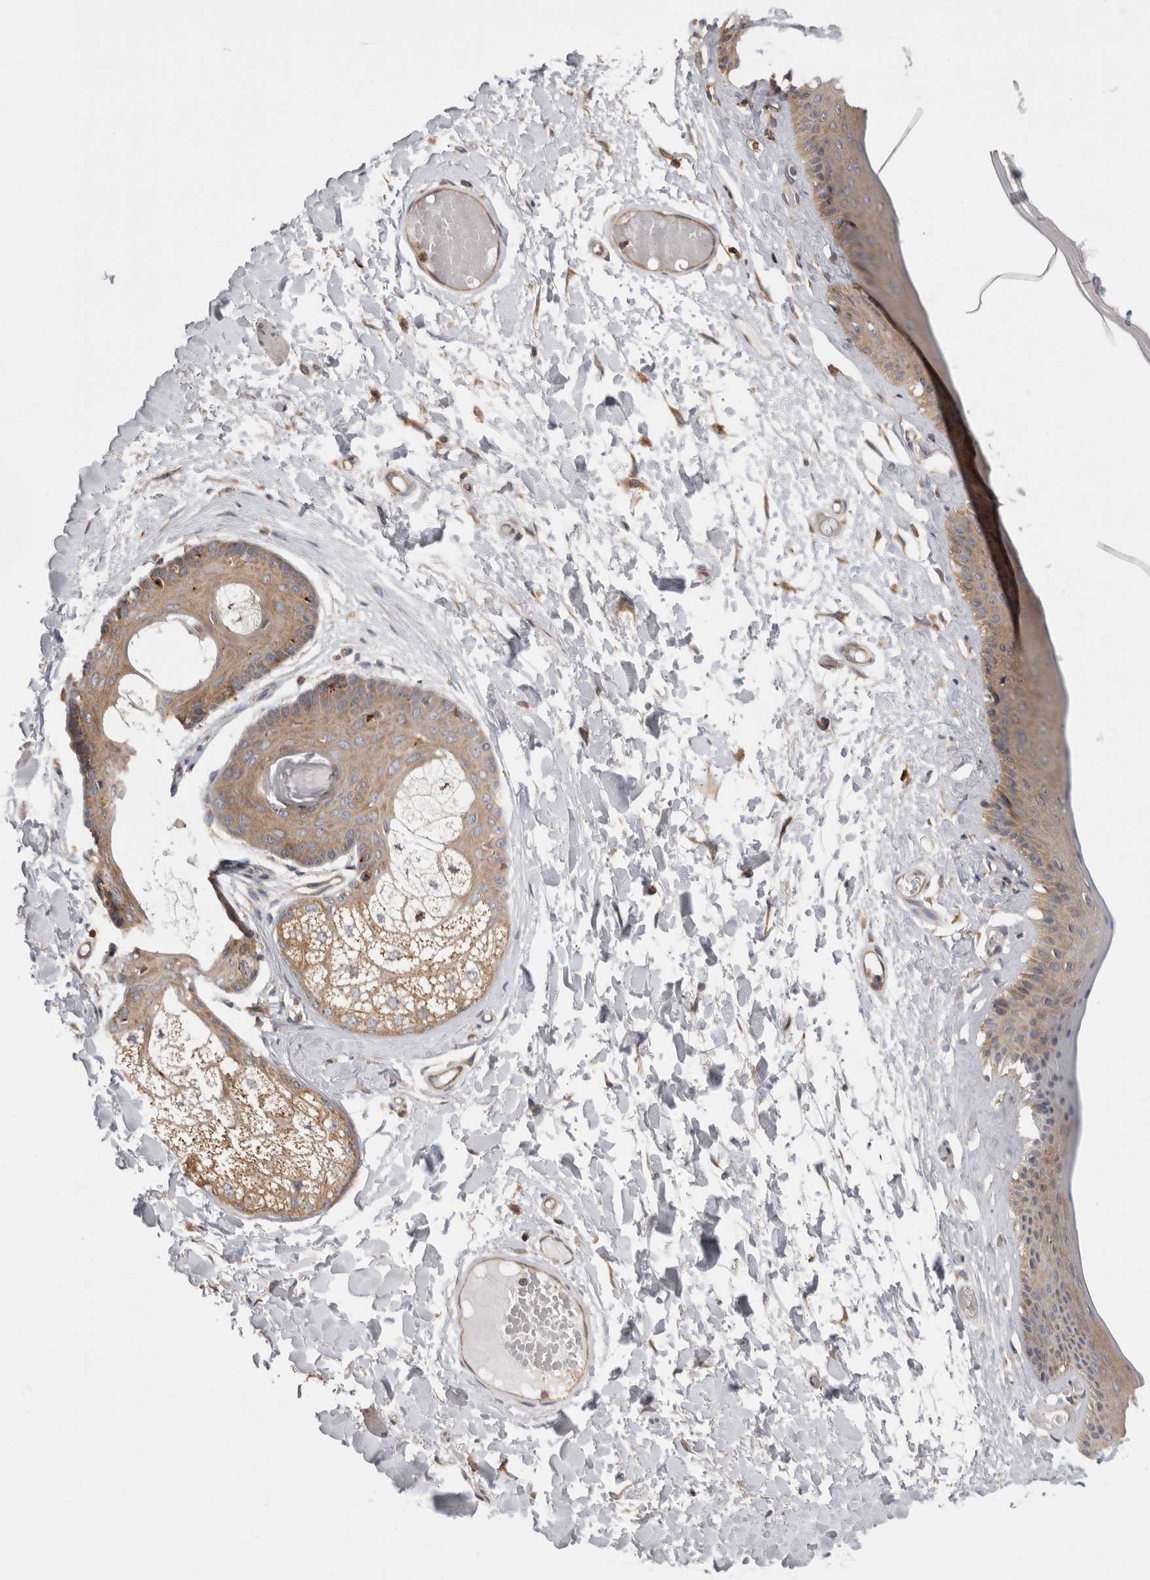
{"staining": {"intensity": "moderate", "quantity": ">75%", "location": "cytoplasmic/membranous"}, "tissue": "skin", "cell_type": "Epidermal cells", "image_type": "normal", "snomed": [{"axis": "morphology", "description": "Normal tissue, NOS"}, {"axis": "topography", "description": "Vulva"}], "caption": "A high-resolution histopathology image shows immunohistochemistry staining of benign skin, which exhibits moderate cytoplasmic/membranous expression in approximately >75% of epidermal cells.", "gene": "GRIK2", "patient": {"sex": "female", "age": 73}}